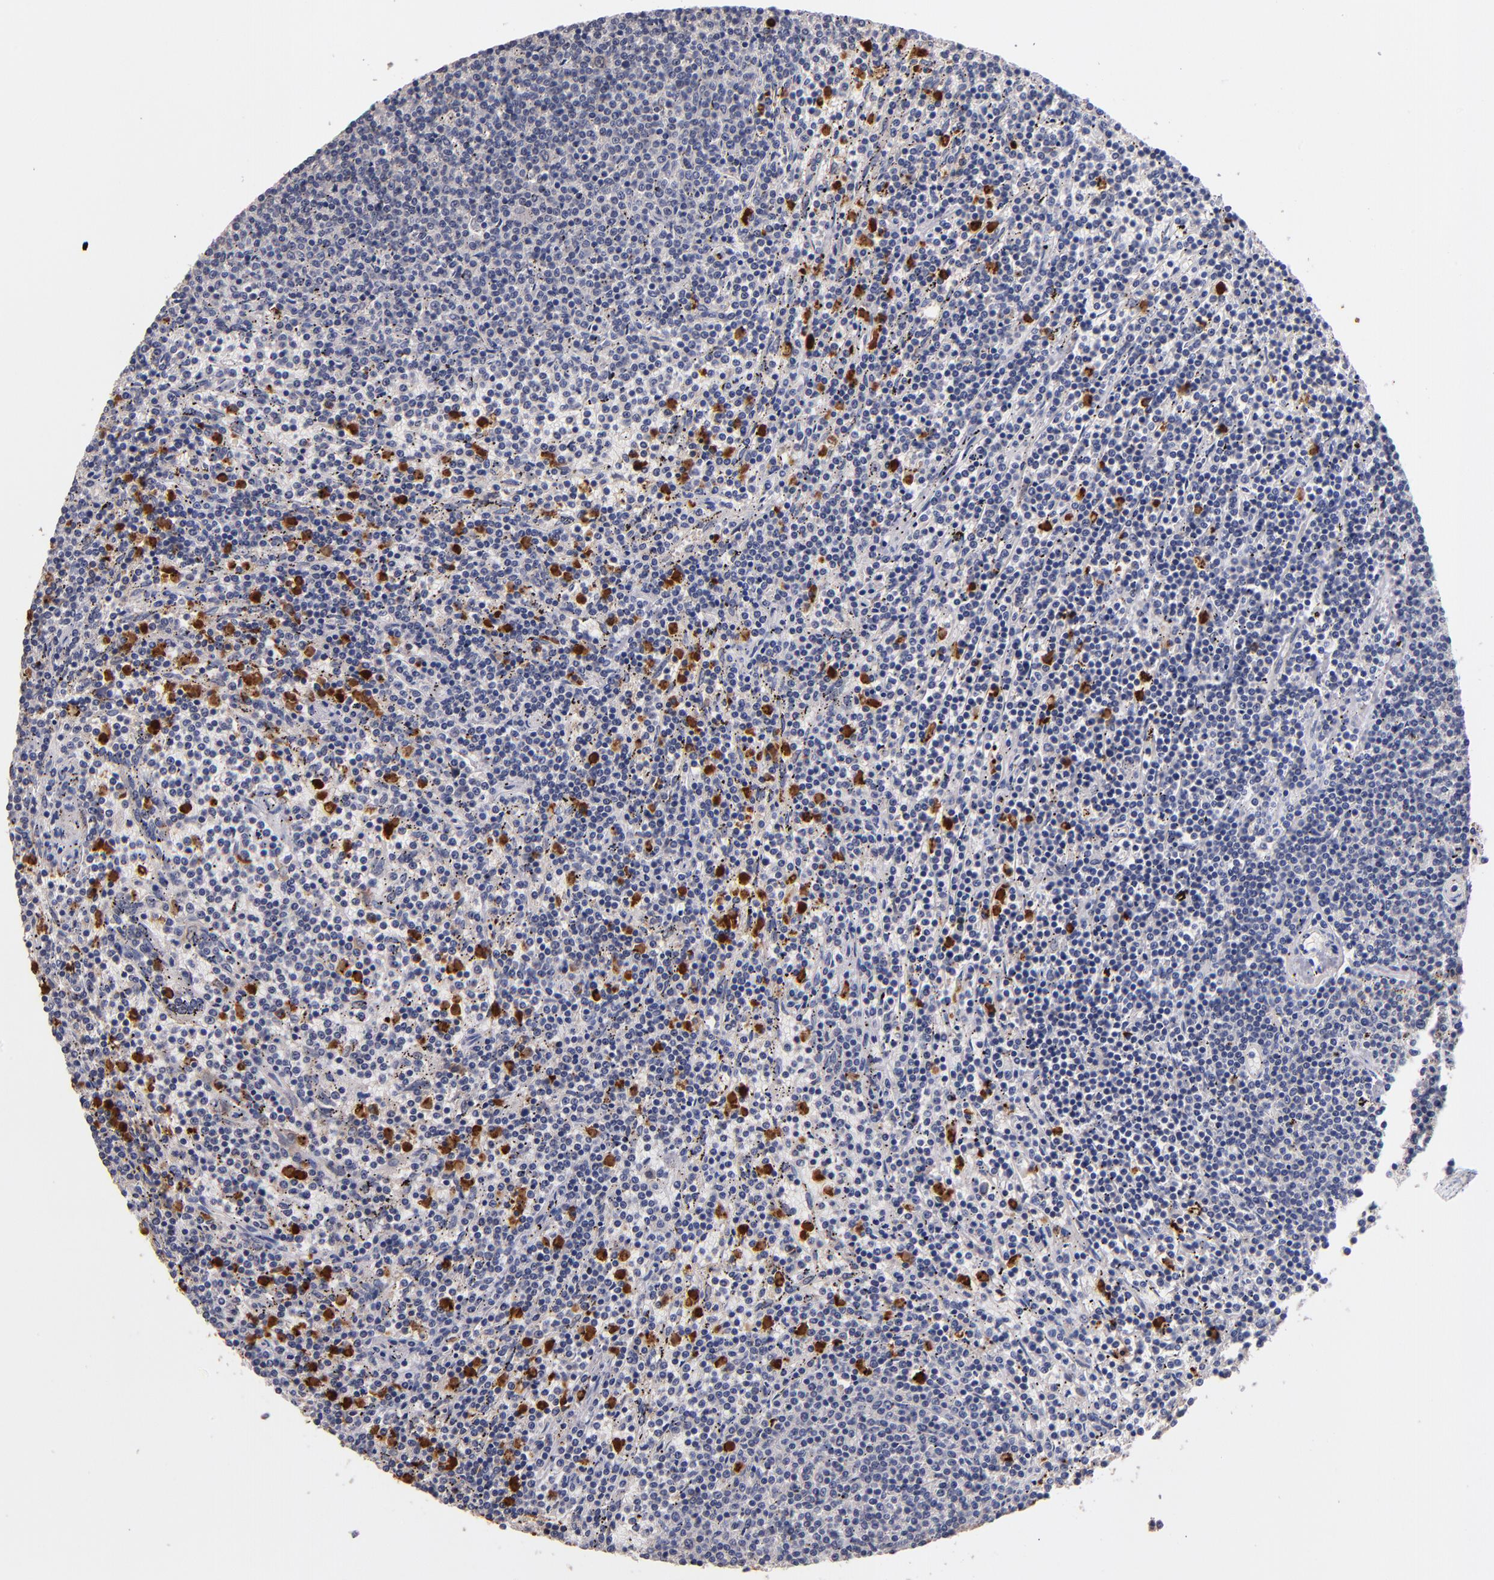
{"staining": {"intensity": "negative", "quantity": "none", "location": "none"}, "tissue": "lymphoma", "cell_type": "Tumor cells", "image_type": "cancer", "snomed": [{"axis": "morphology", "description": "Malignant lymphoma, non-Hodgkin's type, Low grade"}, {"axis": "topography", "description": "Spleen"}], "caption": "A high-resolution micrograph shows IHC staining of lymphoma, which exhibits no significant staining in tumor cells.", "gene": "TTLL12", "patient": {"sex": "female", "age": 50}}